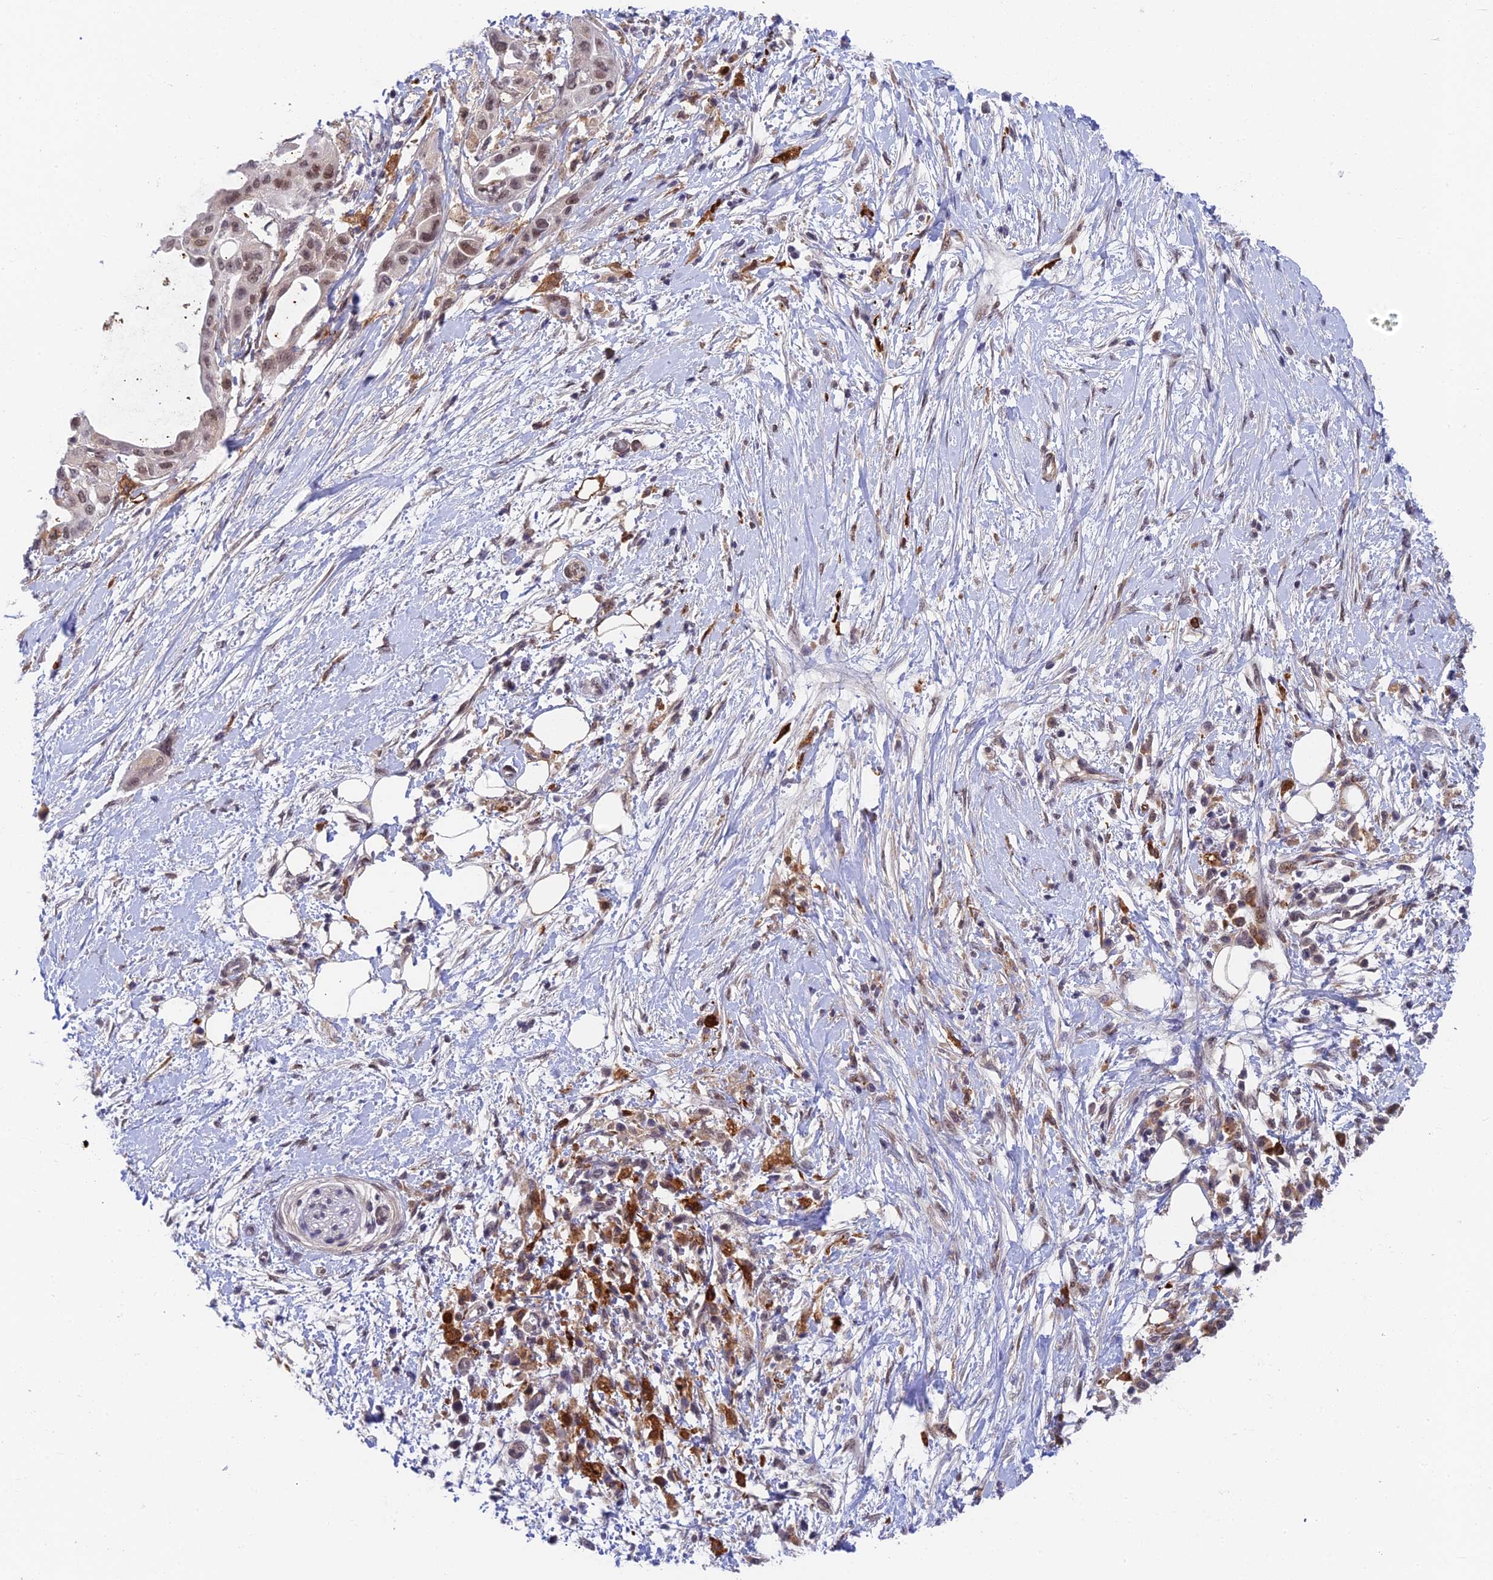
{"staining": {"intensity": "moderate", "quantity": ">75%", "location": "nuclear"}, "tissue": "pancreatic cancer", "cell_type": "Tumor cells", "image_type": "cancer", "snomed": [{"axis": "morphology", "description": "Adenocarcinoma, NOS"}, {"axis": "topography", "description": "Pancreas"}], "caption": "High-magnification brightfield microscopy of pancreatic cancer (adenocarcinoma) stained with DAB (3,3'-diaminobenzidine) (brown) and counterstained with hematoxylin (blue). tumor cells exhibit moderate nuclear staining is appreciated in approximately>75% of cells.", "gene": "NSMCE1", "patient": {"sex": "male", "age": 68}}